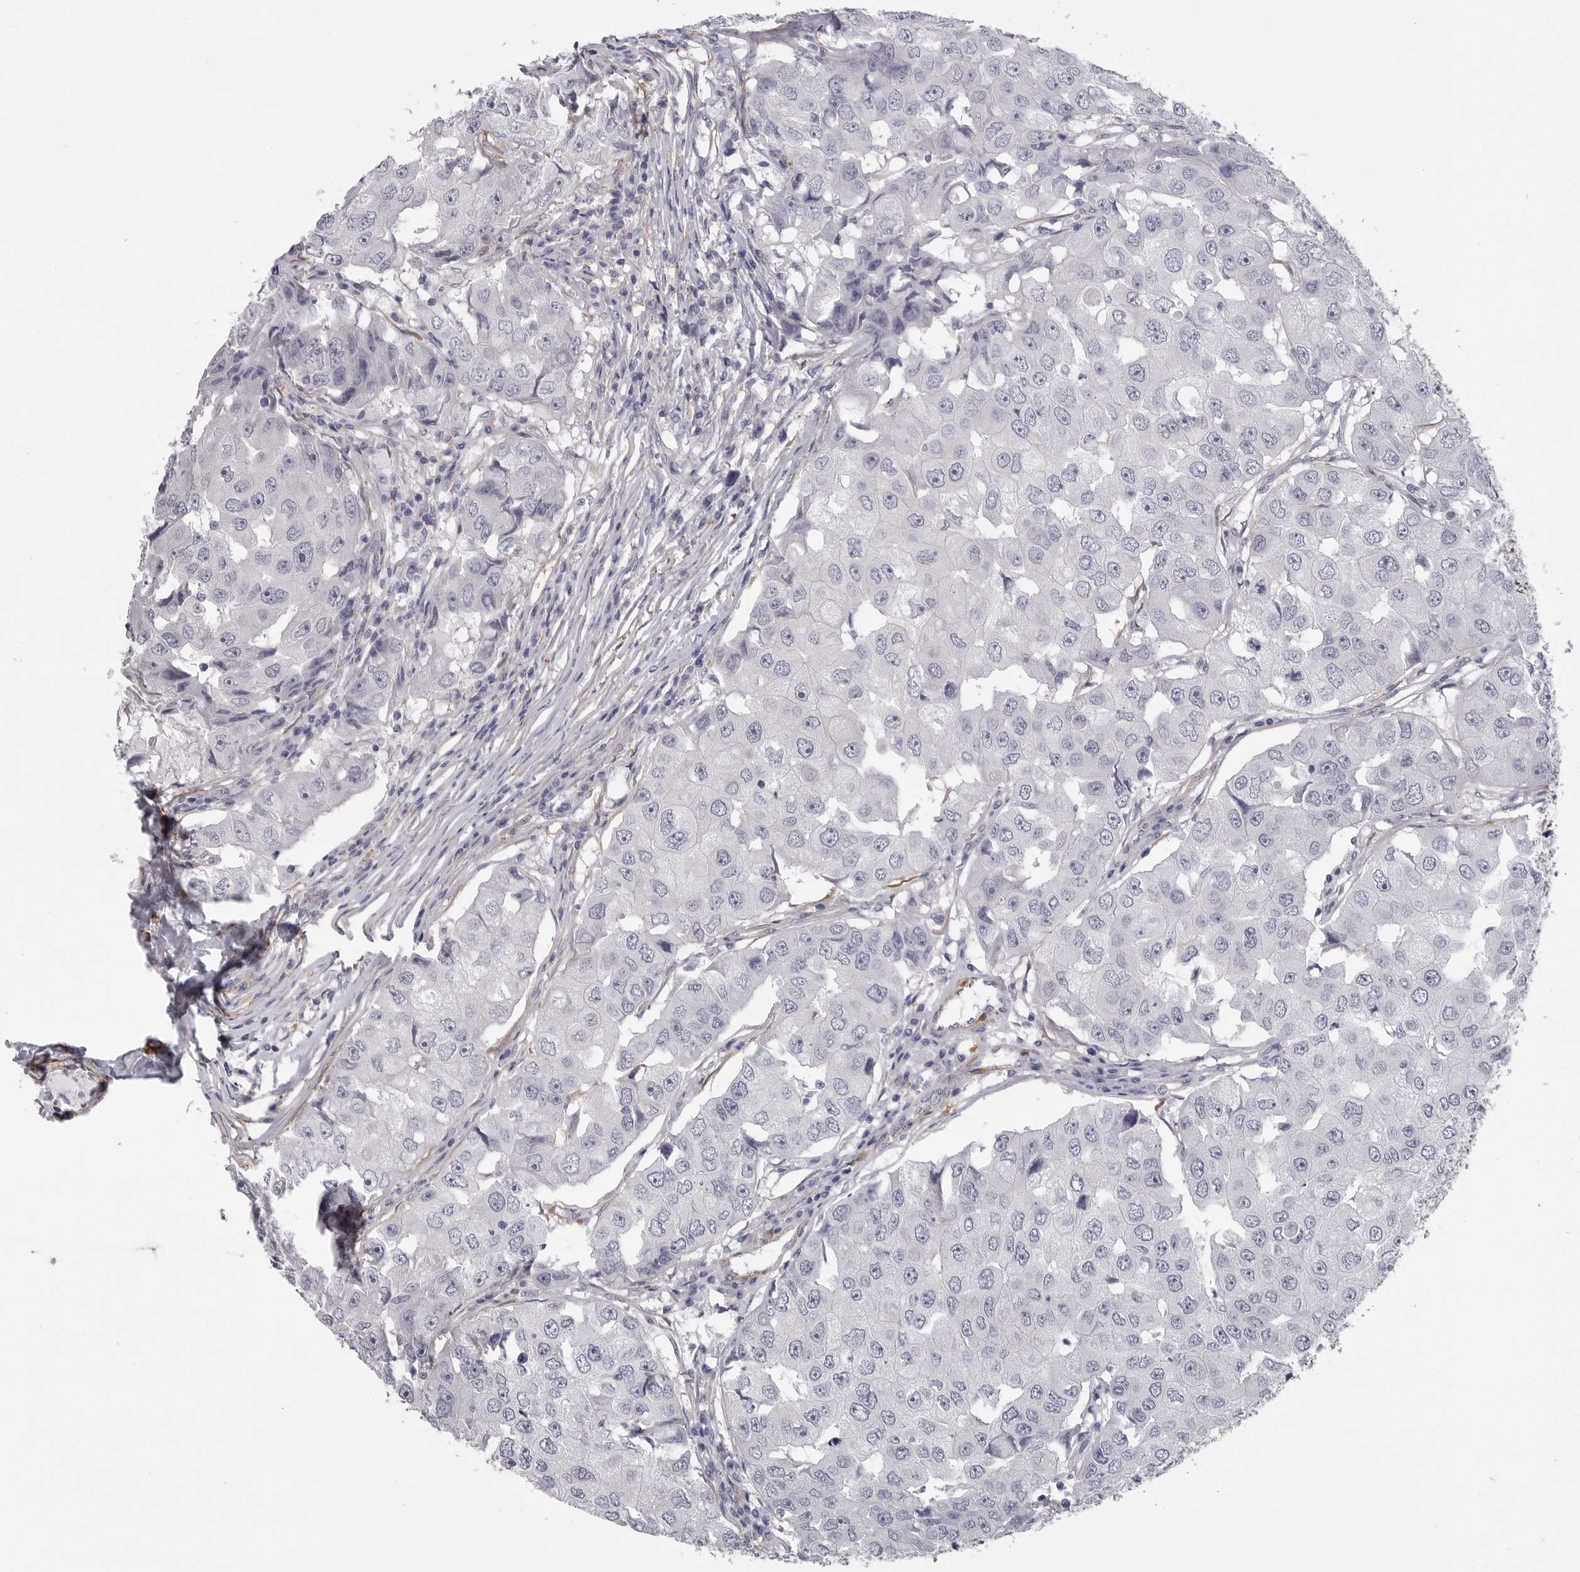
{"staining": {"intensity": "negative", "quantity": "none", "location": "none"}, "tissue": "breast cancer", "cell_type": "Tumor cells", "image_type": "cancer", "snomed": [{"axis": "morphology", "description": "Duct carcinoma"}, {"axis": "topography", "description": "Breast"}], "caption": "The micrograph reveals no significant expression in tumor cells of breast cancer (infiltrating ductal carcinoma).", "gene": "AKAP12", "patient": {"sex": "female", "age": 27}}